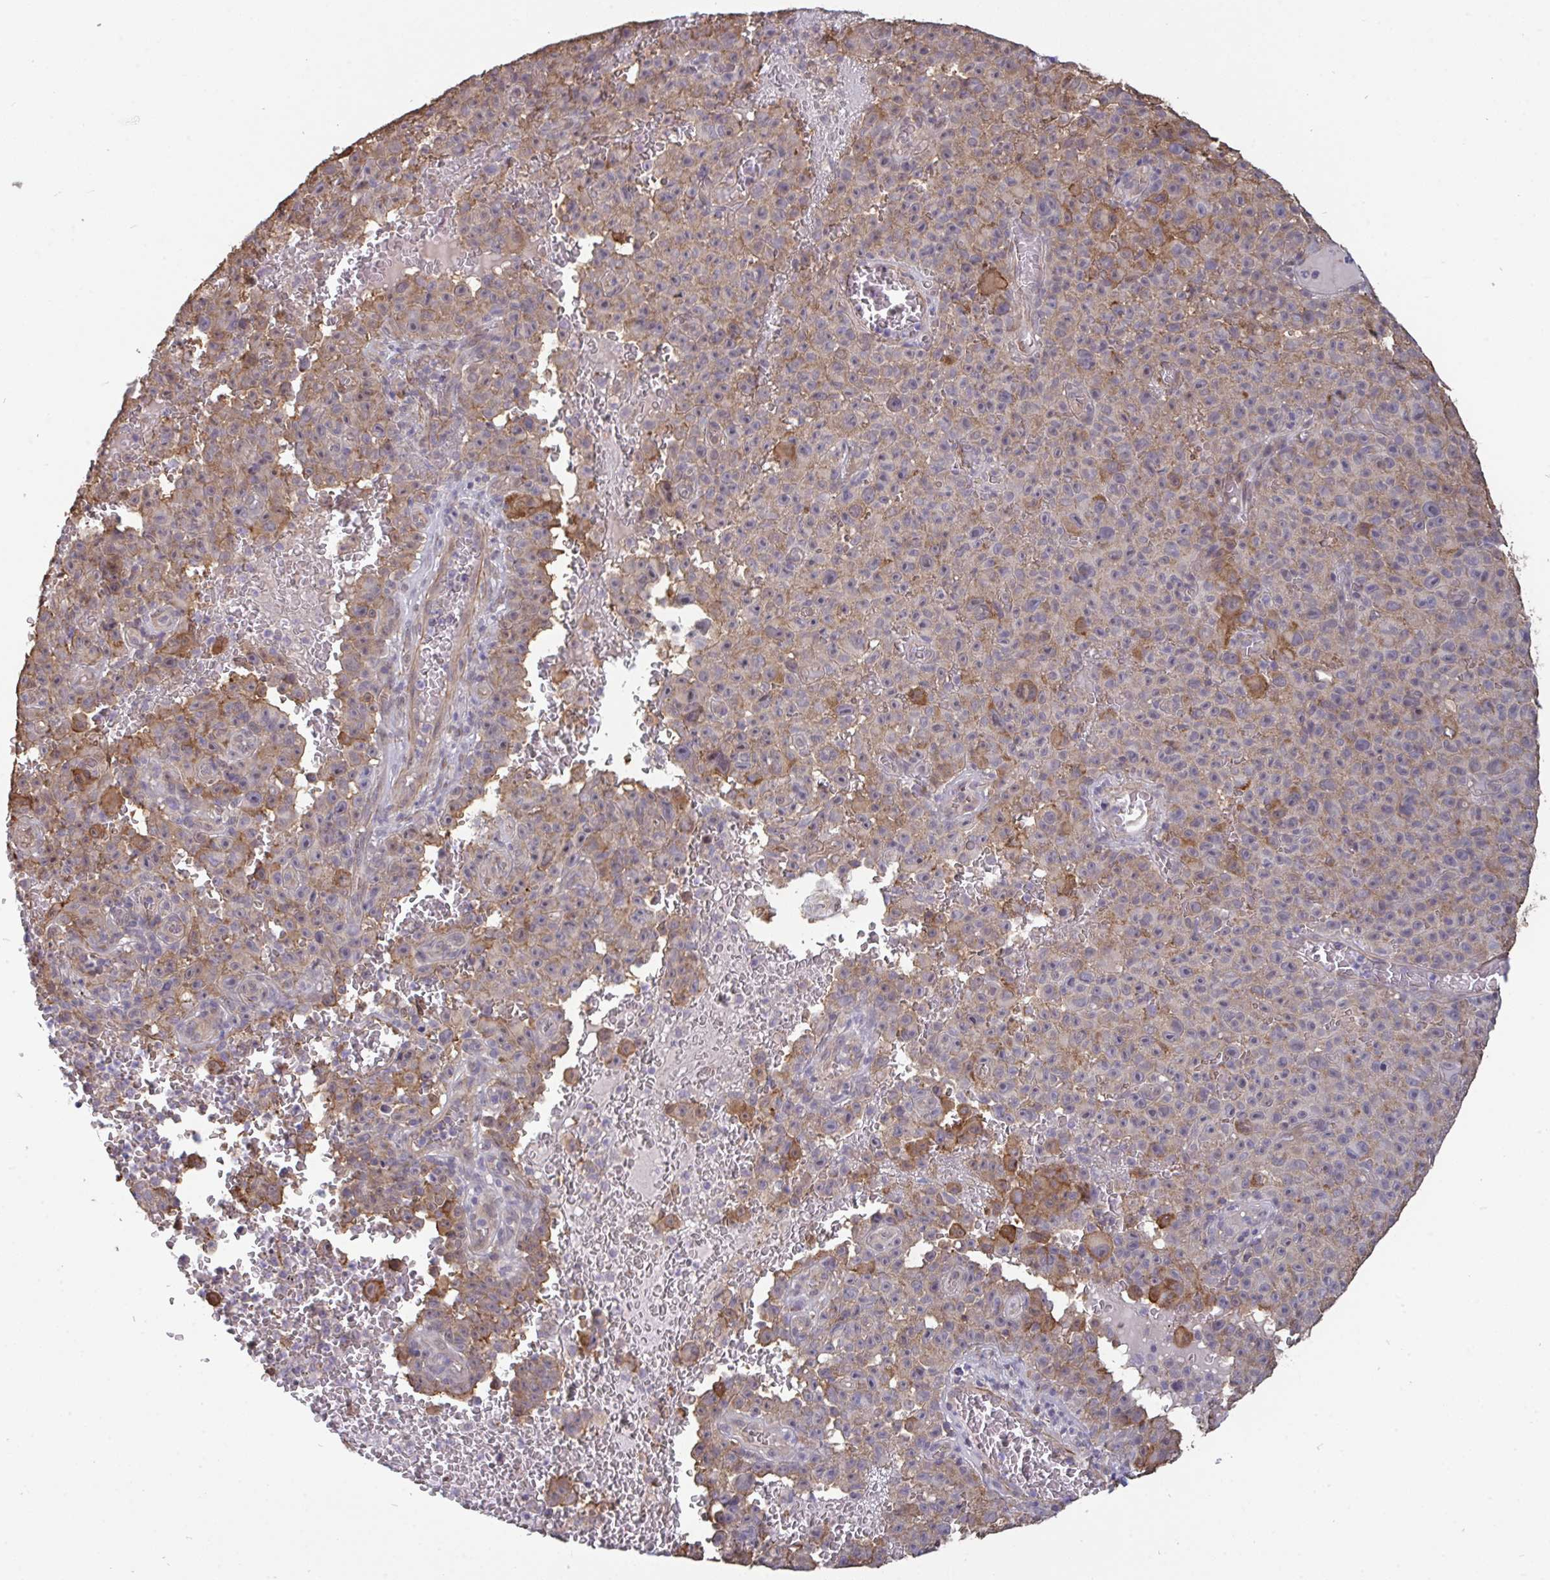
{"staining": {"intensity": "moderate", "quantity": "25%-75%", "location": "cytoplasmic/membranous"}, "tissue": "melanoma", "cell_type": "Tumor cells", "image_type": "cancer", "snomed": [{"axis": "morphology", "description": "Malignant melanoma, NOS"}, {"axis": "topography", "description": "Skin"}], "caption": "This is a histology image of IHC staining of melanoma, which shows moderate positivity in the cytoplasmic/membranous of tumor cells.", "gene": "ISCU", "patient": {"sex": "female", "age": 82}}